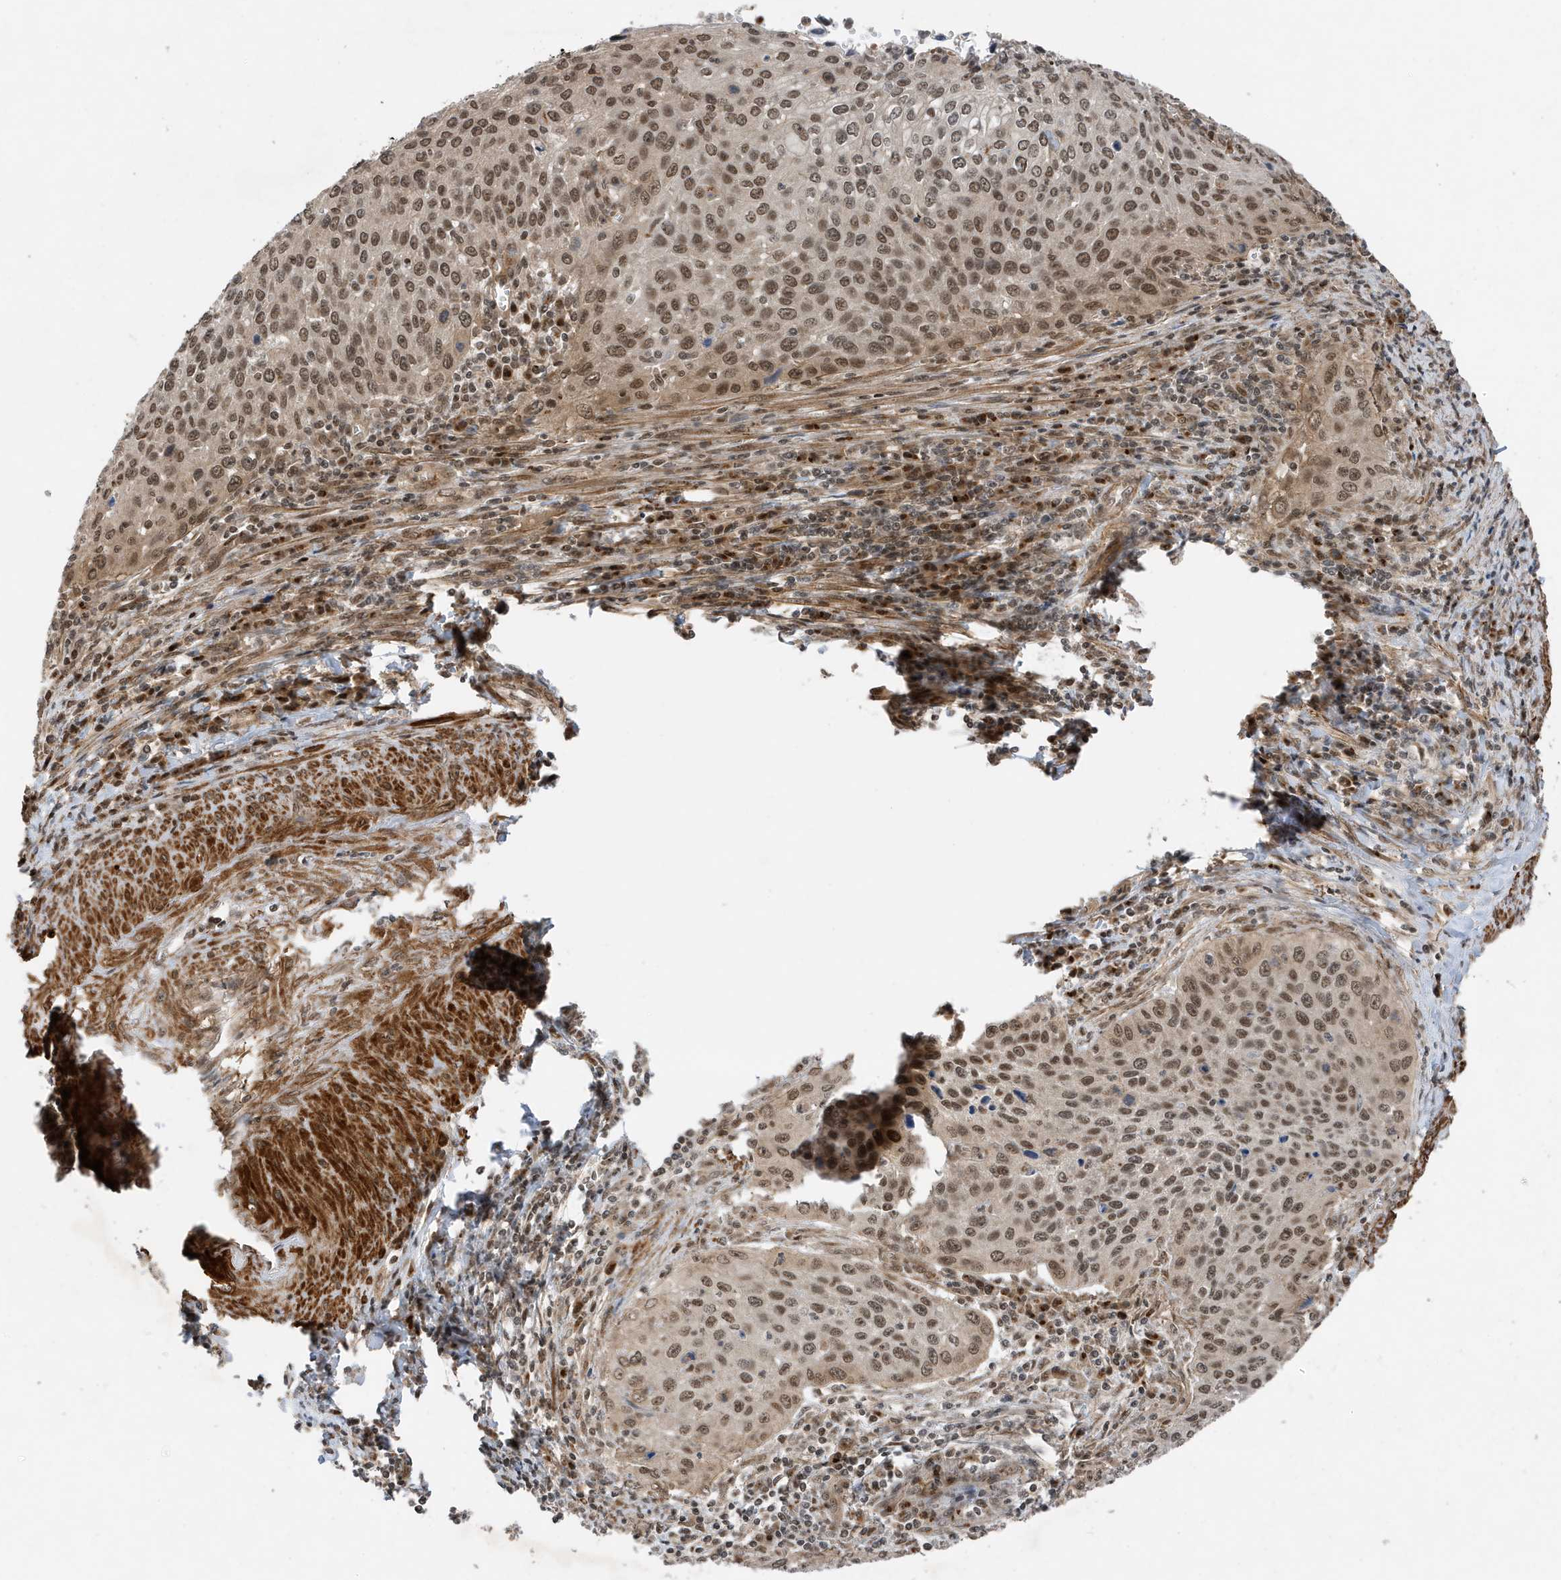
{"staining": {"intensity": "moderate", "quantity": ">75%", "location": "nuclear"}, "tissue": "cervical cancer", "cell_type": "Tumor cells", "image_type": "cancer", "snomed": [{"axis": "morphology", "description": "Squamous cell carcinoma, NOS"}, {"axis": "topography", "description": "Cervix"}], "caption": "An IHC micrograph of tumor tissue is shown. Protein staining in brown labels moderate nuclear positivity in cervical squamous cell carcinoma within tumor cells.", "gene": "MAST3", "patient": {"sex": "female", "age": 32}}